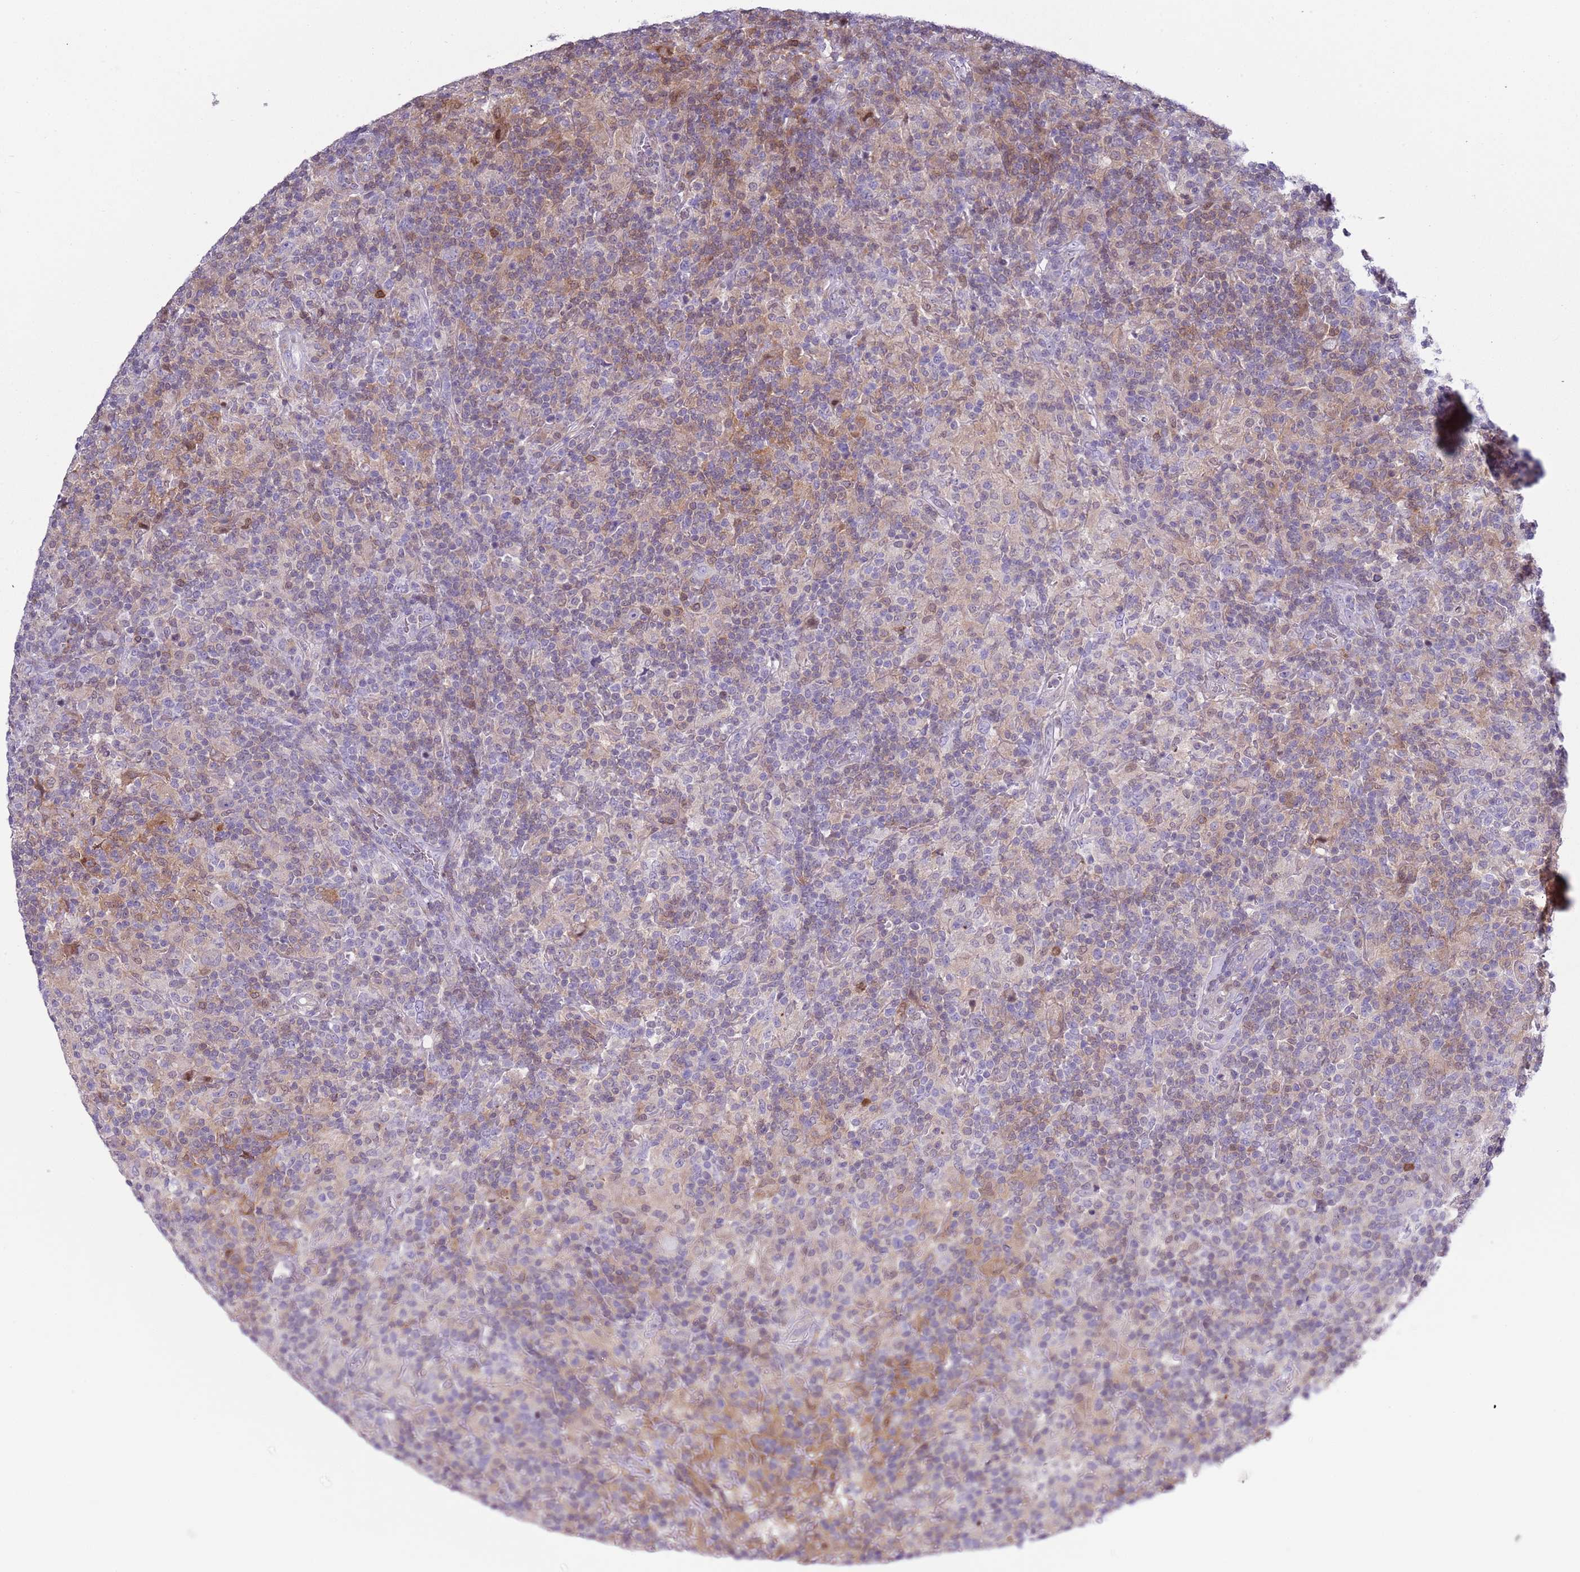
{"staining": {"intensity": "negative", "quantity": "none", "location": "none"}, "tissue": "lymphoma", "cell_type": "Tumor cells", "image_type": "cancer", "snomed": [{"axis": "morphology", "description": "Hodgkin's disease, NOS"}, {"axis": "topography", "description": "Lymph node"}], "caption": "Histopathology image shows no significant protein expression in tumor cells of Hodgkin's disease. The staining is performed using DAB (3,3'-diaminobenzidine) brown chromogen with nuclei counter-stained in using hematoxylin.", "gene": "NBPF6", "patient": {"sex": "male", "age": 70}}